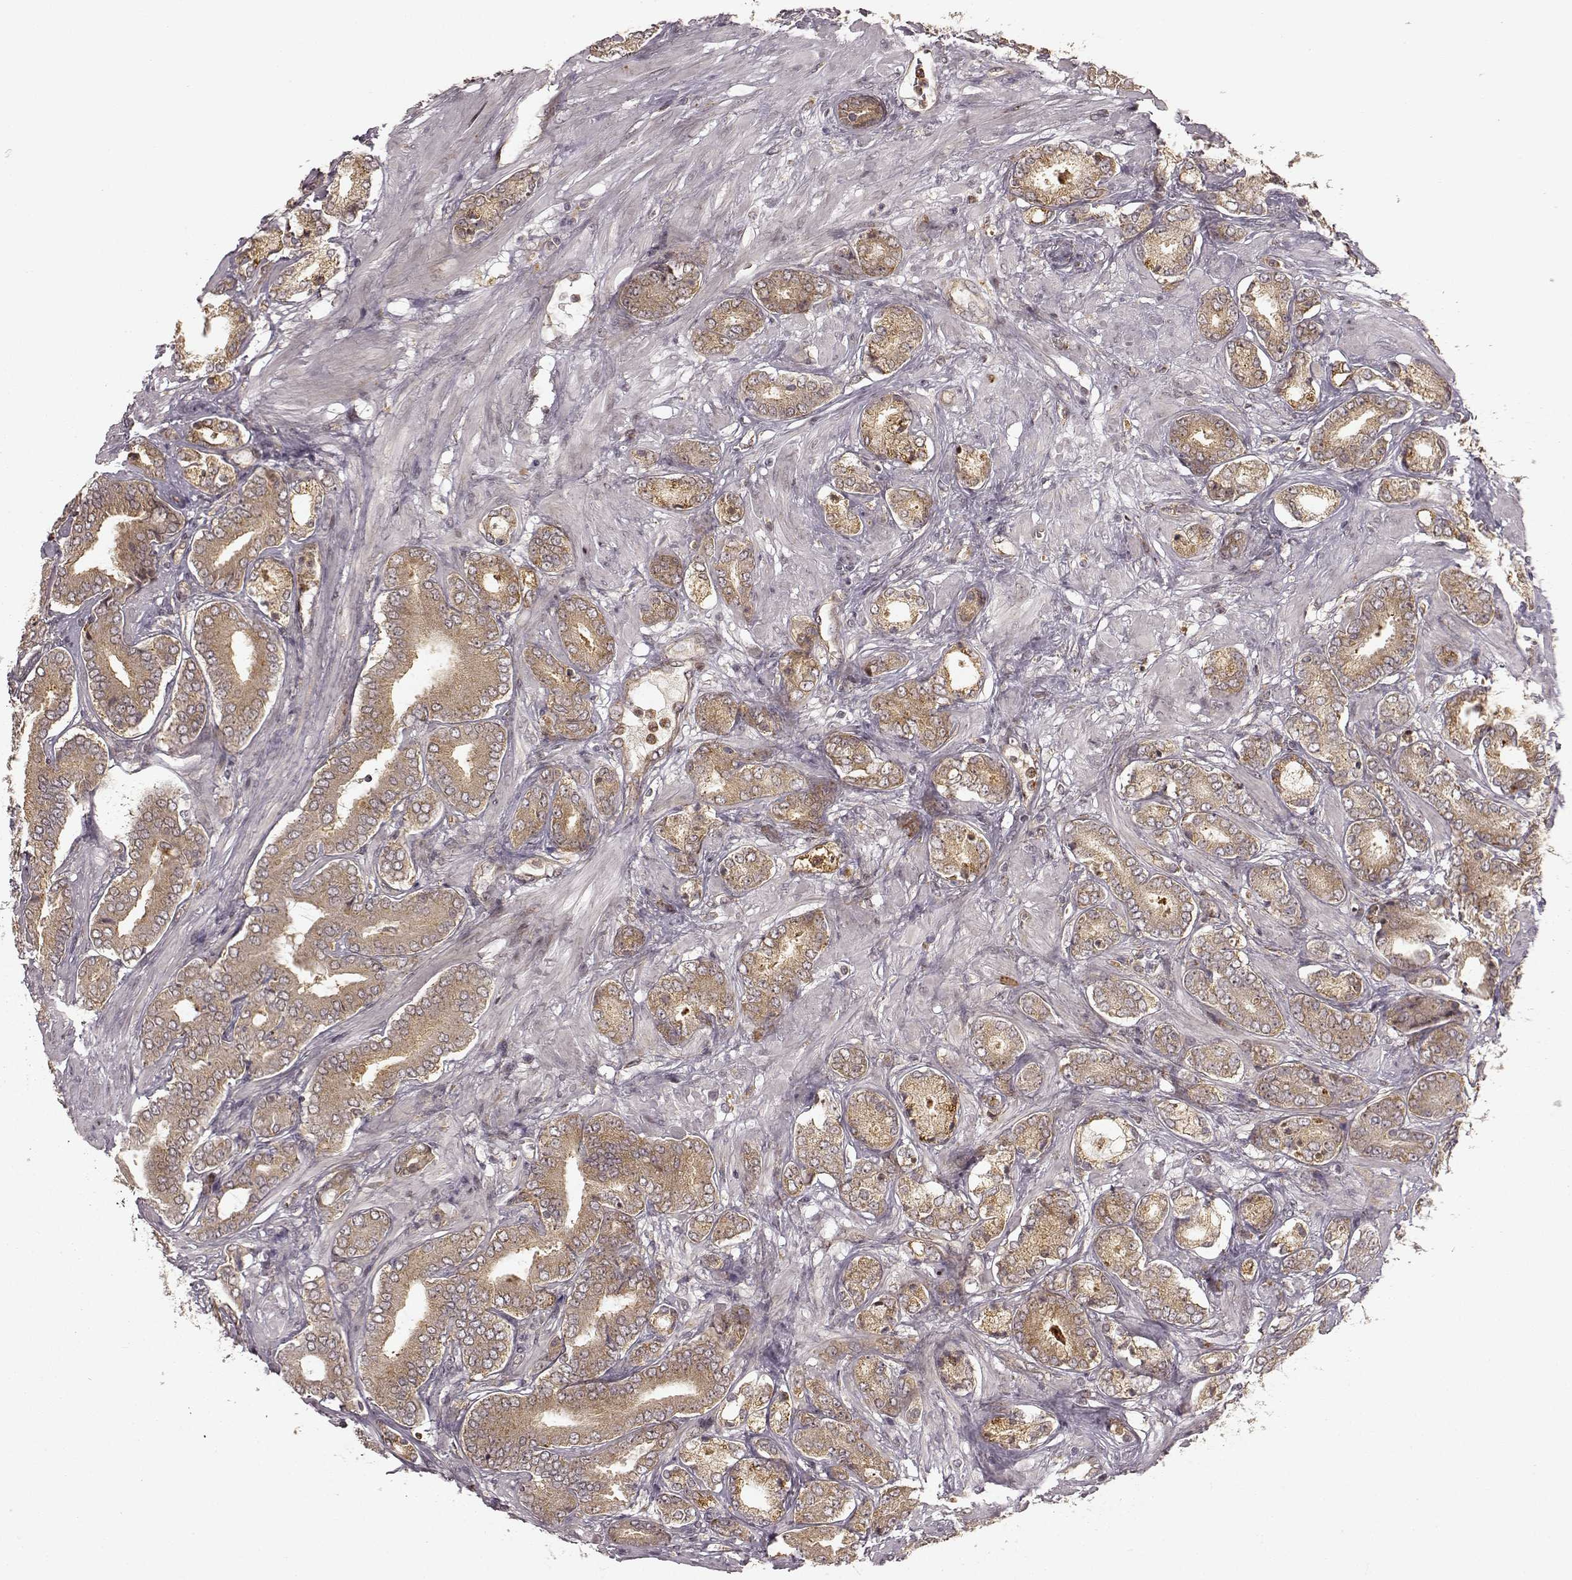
{"staining": {"intensity": "weak", "quantity": ">75%", "location": "cytoplasmic/membranous"}, "tissue": "prostate cancer", "cell_type": "Tumor cells", "image_type": "cancer", "snomed": [{"axis": "morphology", "description": "Adenocarcinoma, High grade"}, {"axis": "topography", "description": "Prostate"}], "caption": "Tumor cells reveal low levels of weak cytoplasmic/membranous expression in about >75% of cells in human prostate cancer.", "gene": "SLC12A9", "patient": {"sex": "male", "age": 56}}